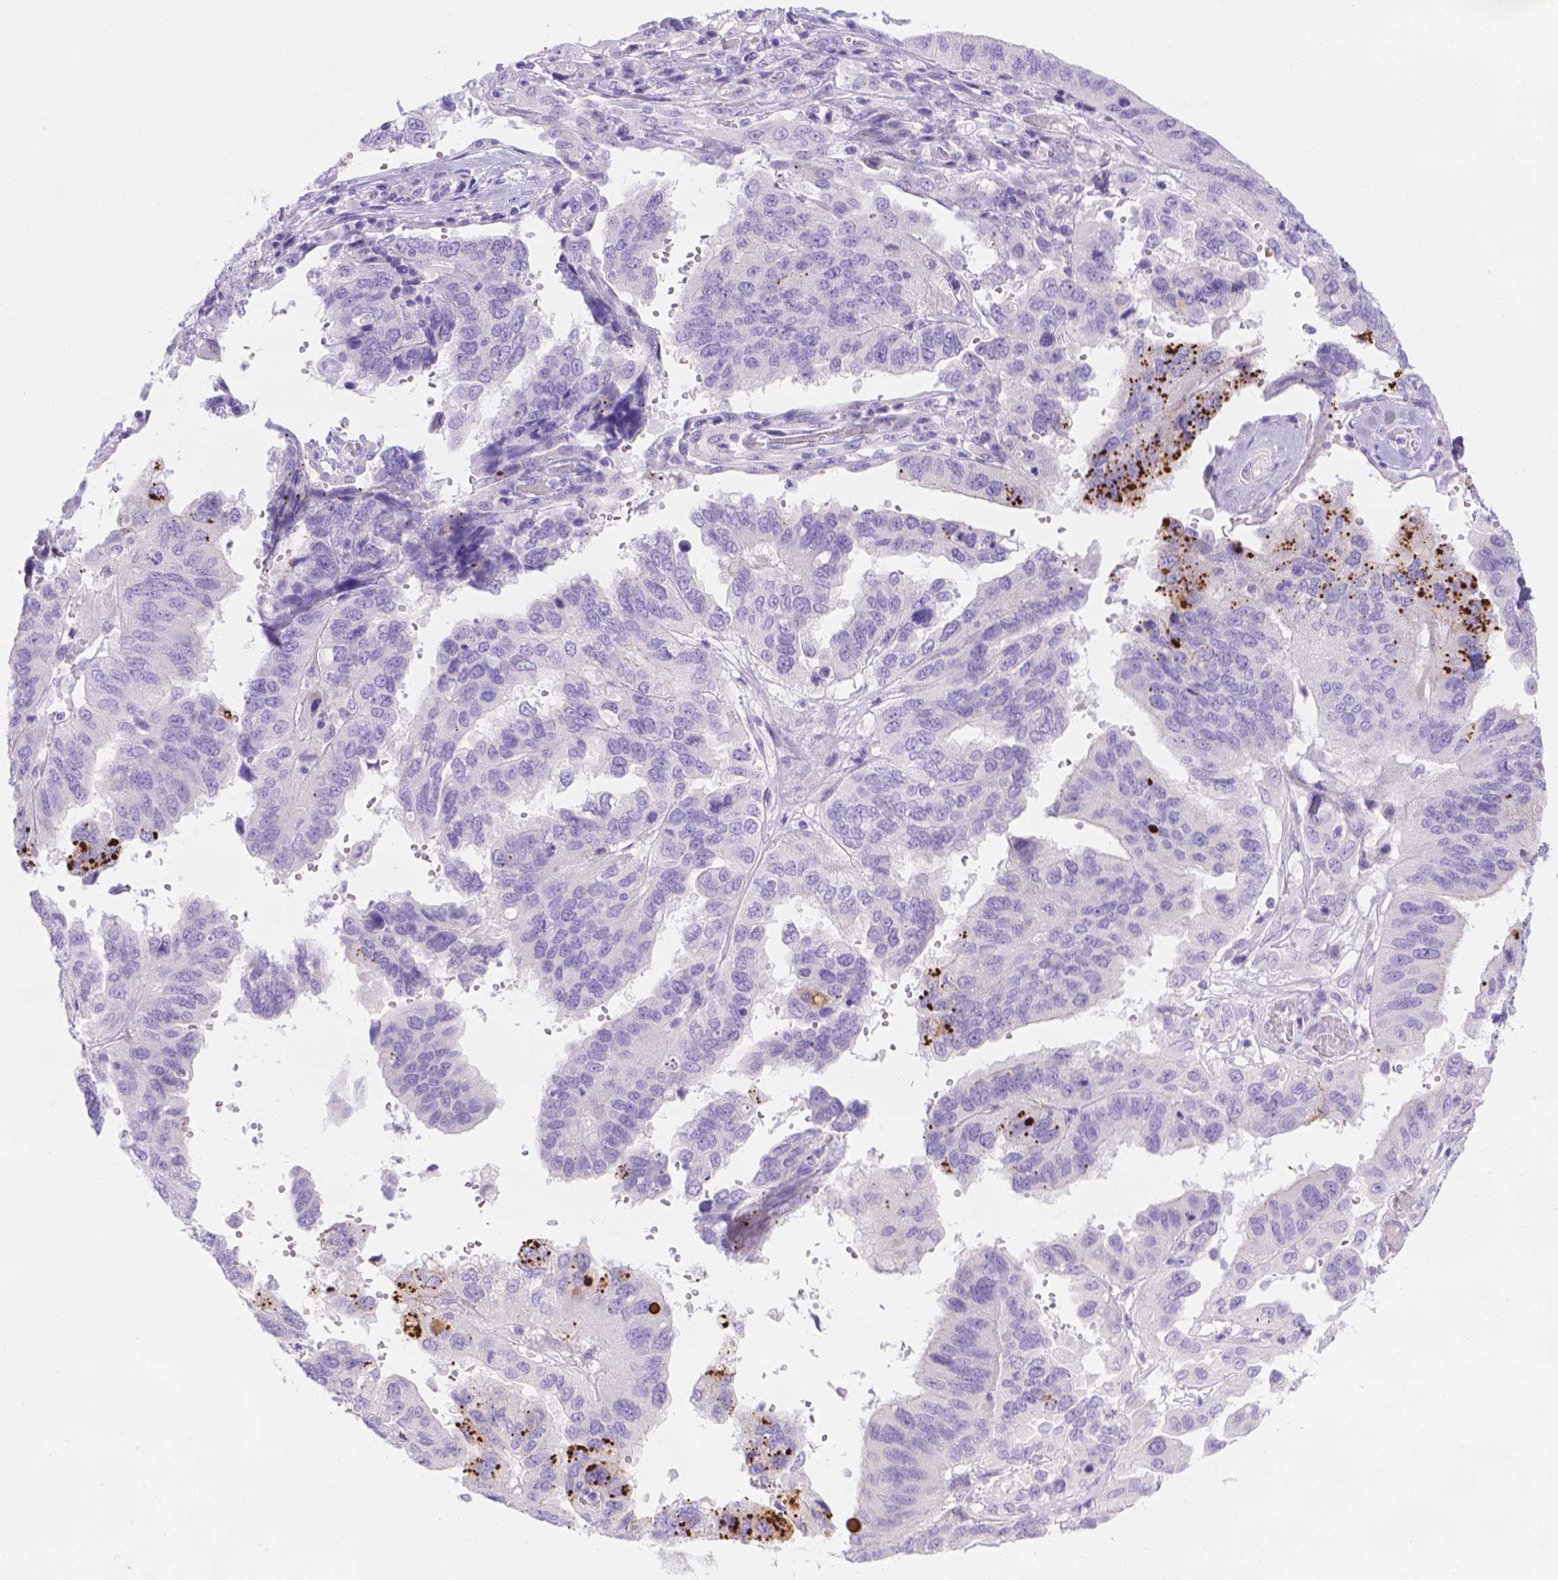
{"staining": {"intensity": "negative", "quantity": "none", "location": "none"}, "tissue": "ovarian cancer", "cell_type": "Tumor cells", "image_type": "cancer", "snomed": [{"axis": "morphology", "description": "Cystadenocarcinoma, serous, NOS"}, {"axis": "topography", "description": "Ovary"}], "caption": "The immunohistochemistry image has no significant staining in tumor cells of serous cystadenocarcinoma (ovarian) tissue.", "gene": "MLN", "patient": {"sex": "female", "age": 79}}